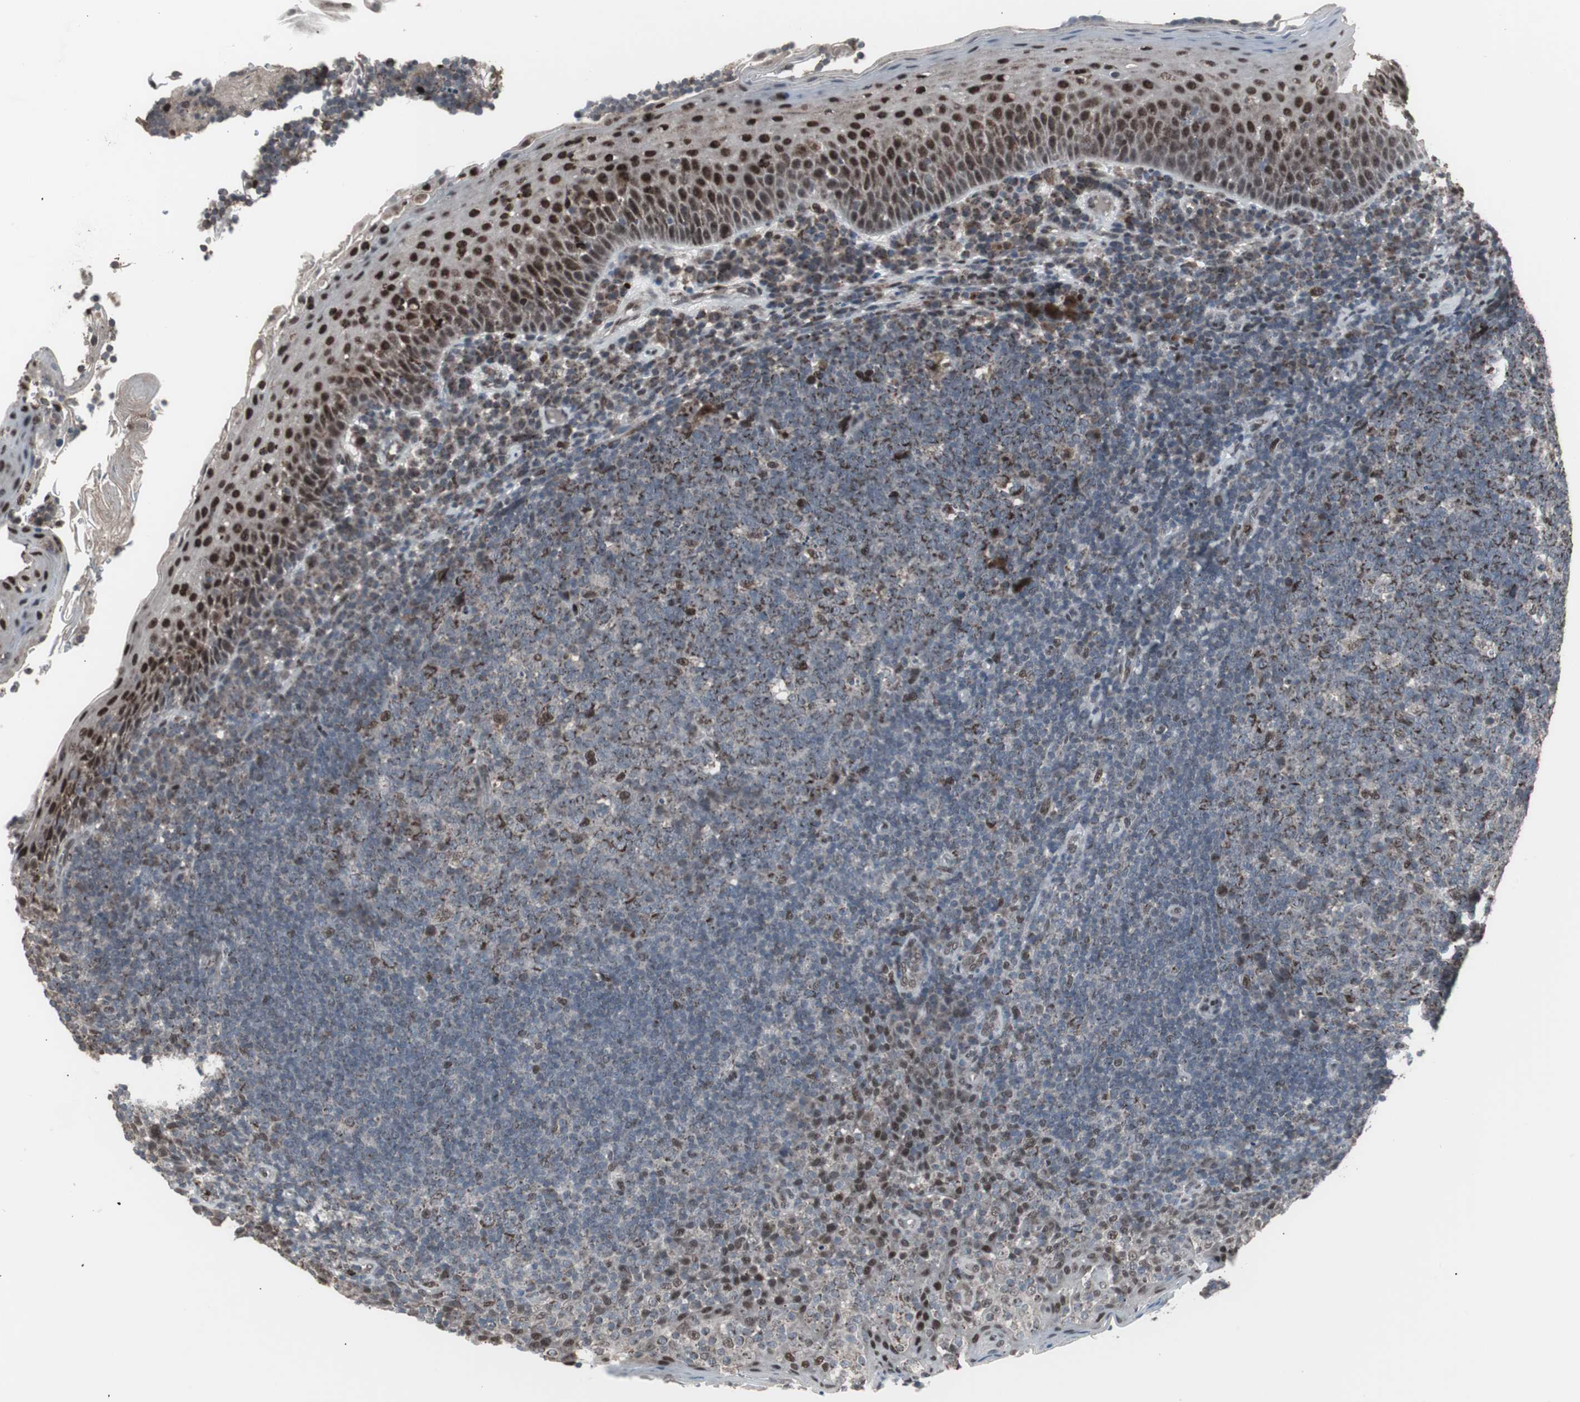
{"staining": {"intensity": "moderate", "quantity": "25%-75%", "location": "cytoplasmic/membranous,nuclear"}, "tissue": "tonsil", "cell_type": "Germinal center cells", "image_type": "normal", "snomed": [{"axis": "morphology", "description": "Normal tissue, NOS"}, {"axis": "topography", "description": "Tonsil"}], "caption": "Brown immunohistochemical staining in benign human tonsil demonstrates moderate cytoplasmic/membranous,nuclear expression in approximately 25%-75% of germinal center cells.", "gene": "RXRA", "patient": {"sex": "male", "age": 17}}